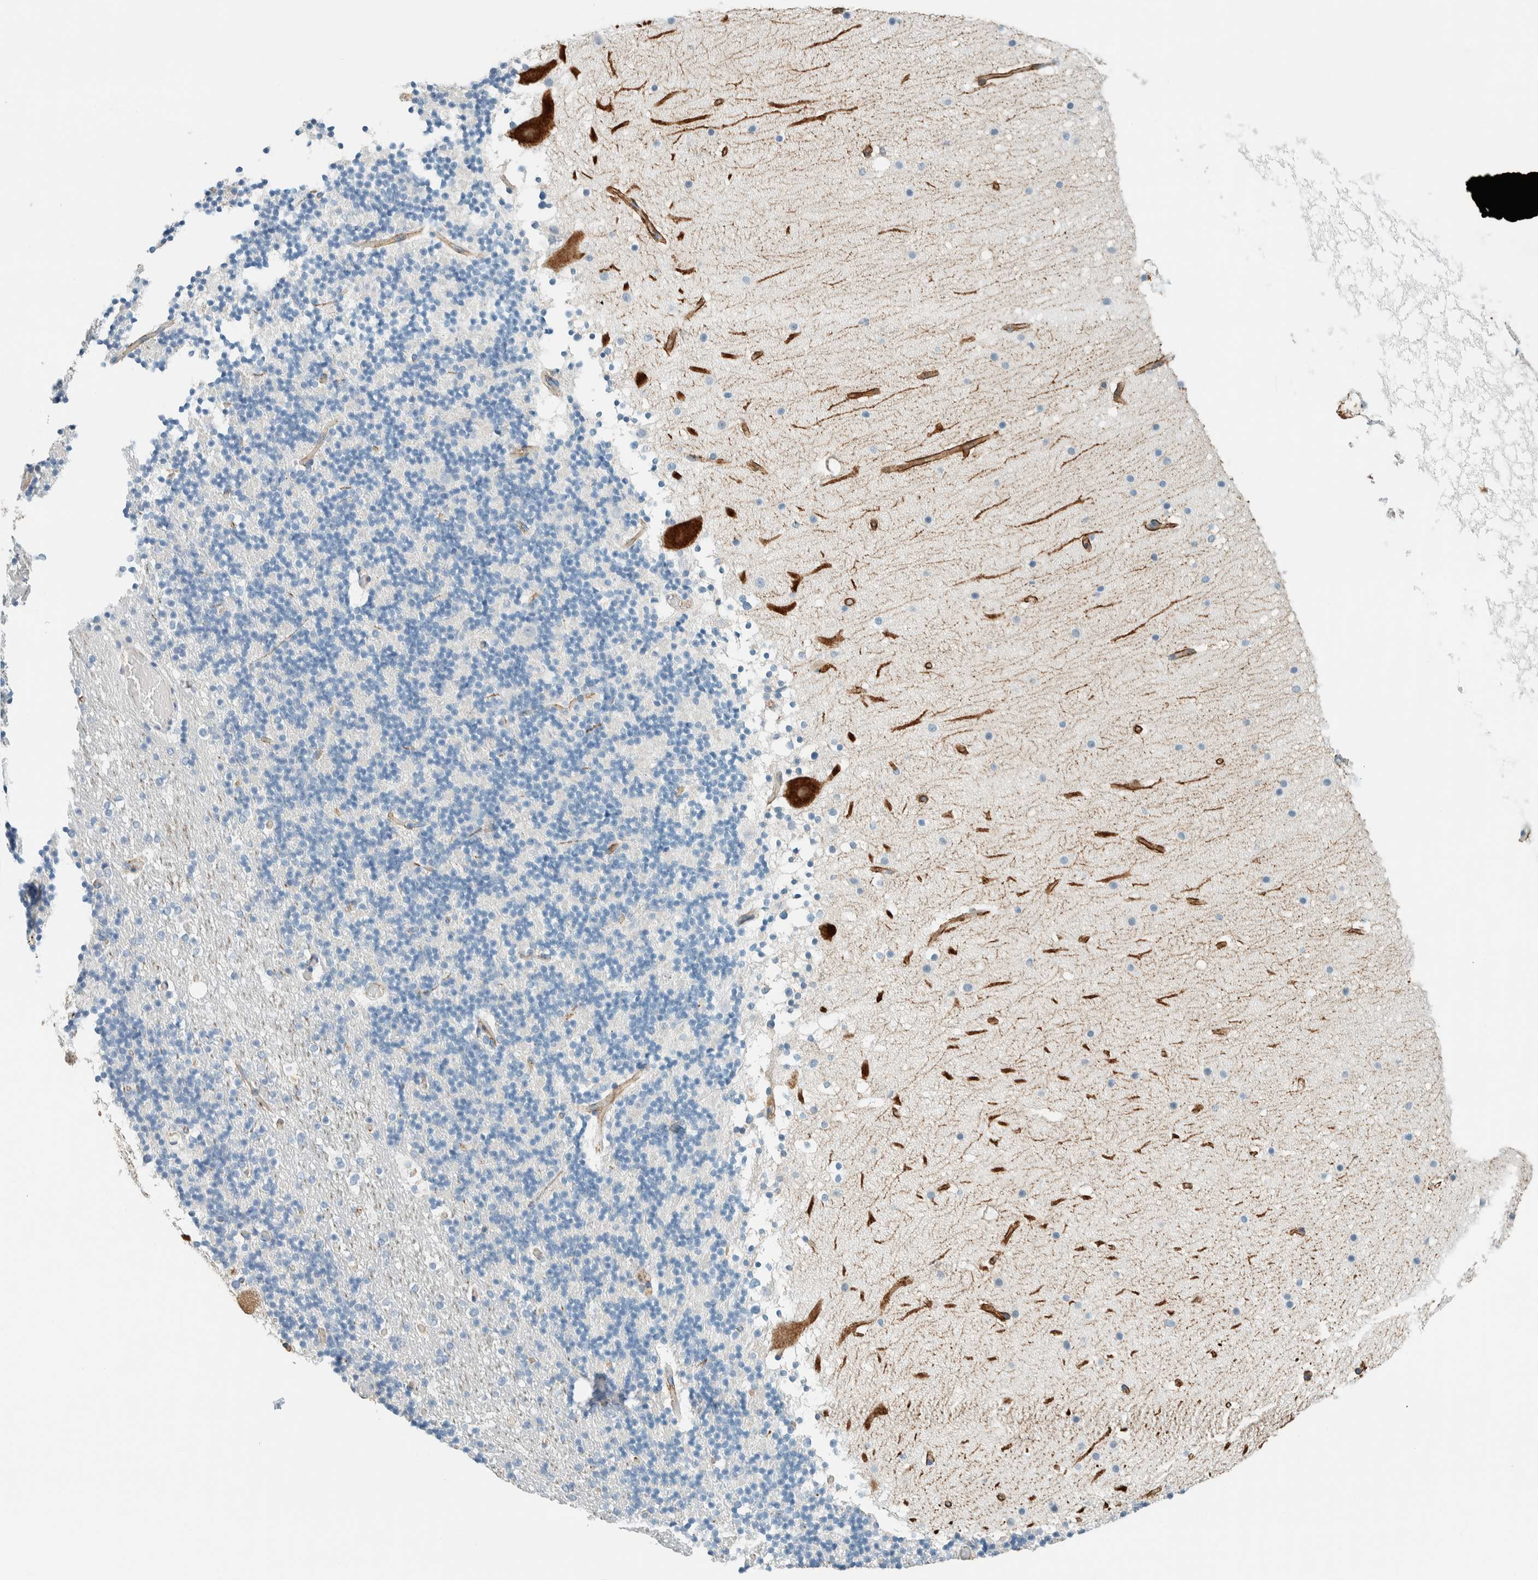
{"staining": {"intensity": "negative", "quantity": "none", "location": "none"}, "tissue": "cerebellum", "cell_type": "Cells in granular layer", "image_type": "normal", "snomed": [{"axis": "morphology", "description": "Normal tissue, NOS"}, {"axis": "topography", "description": "Cerebellum"}], "caption": "Immunohistochemistry (IHC) micrograph of unremarkable human cerebellum stained for a protein (brown), which exhibits no staining in cells in granular layer. The staining is performed using DAB (3,3'-diaminobenzidine) brown chromogen with nuclei counter-stained in using hematoxylin.", "gene": "SLFN12", "patient": {"sex": "male", "age": 57}}